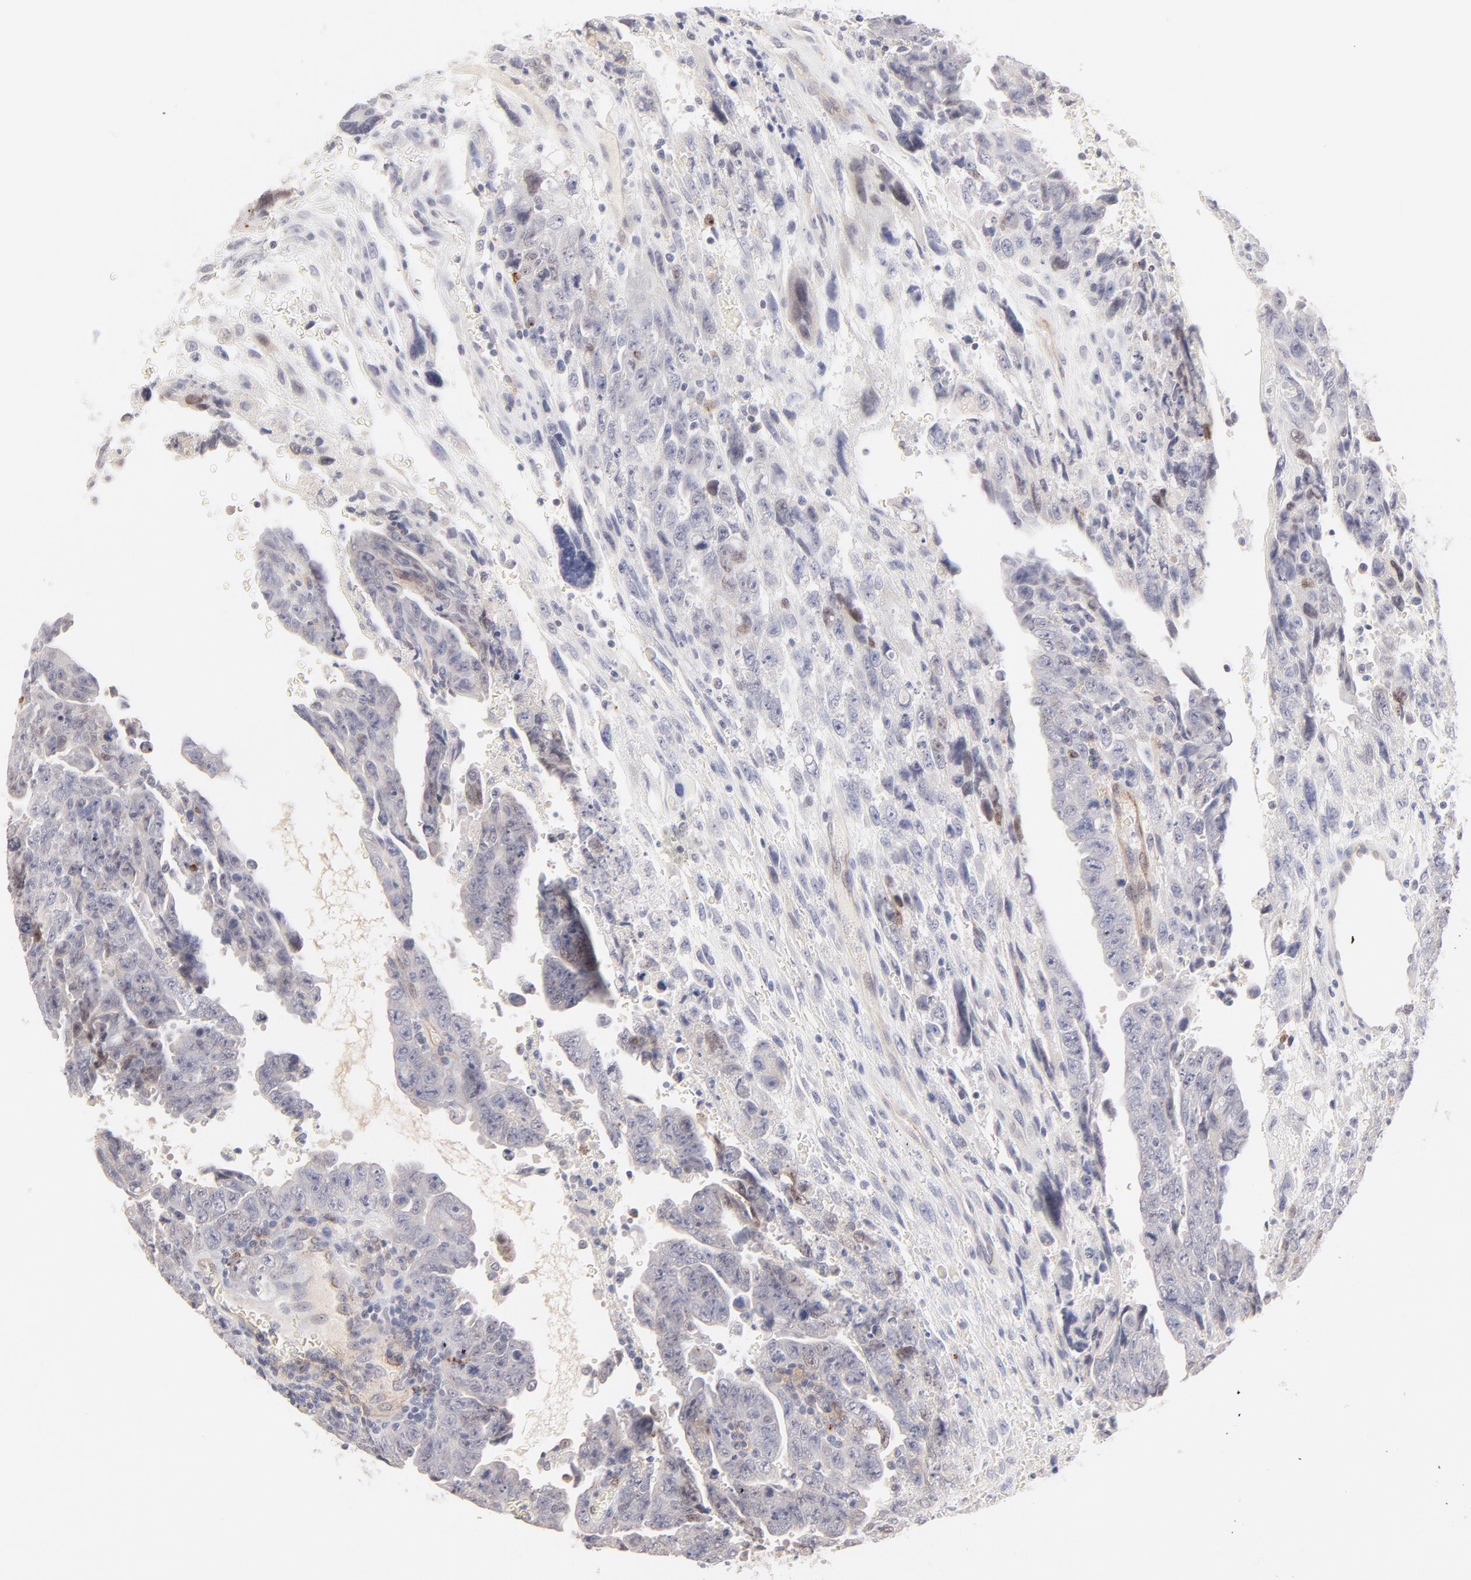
{"staining": {"intensity": "moderate", "quantity": "<25%", "location": "nuclear"}, "tissue": "testis cancer", "cell_type": "Tumor cells", "image_type": "cancer", "snomed": [{"axis": "morphology", "description": "Carcinoma, Embryonal, NOS"}, {"axis": "topography", "description": "Testis"}], "caption": "Testis cancer tissue reveals moderate nuclear staining in approximately <25% of tumor cells The staining was performed using DAB to visualize the protein expression in brown, while the nuclei were stained in blue with hematoxylin (Magnification: 20x).", "gene": "ELF3", "patient": {"sex": "male", "age": 28}}